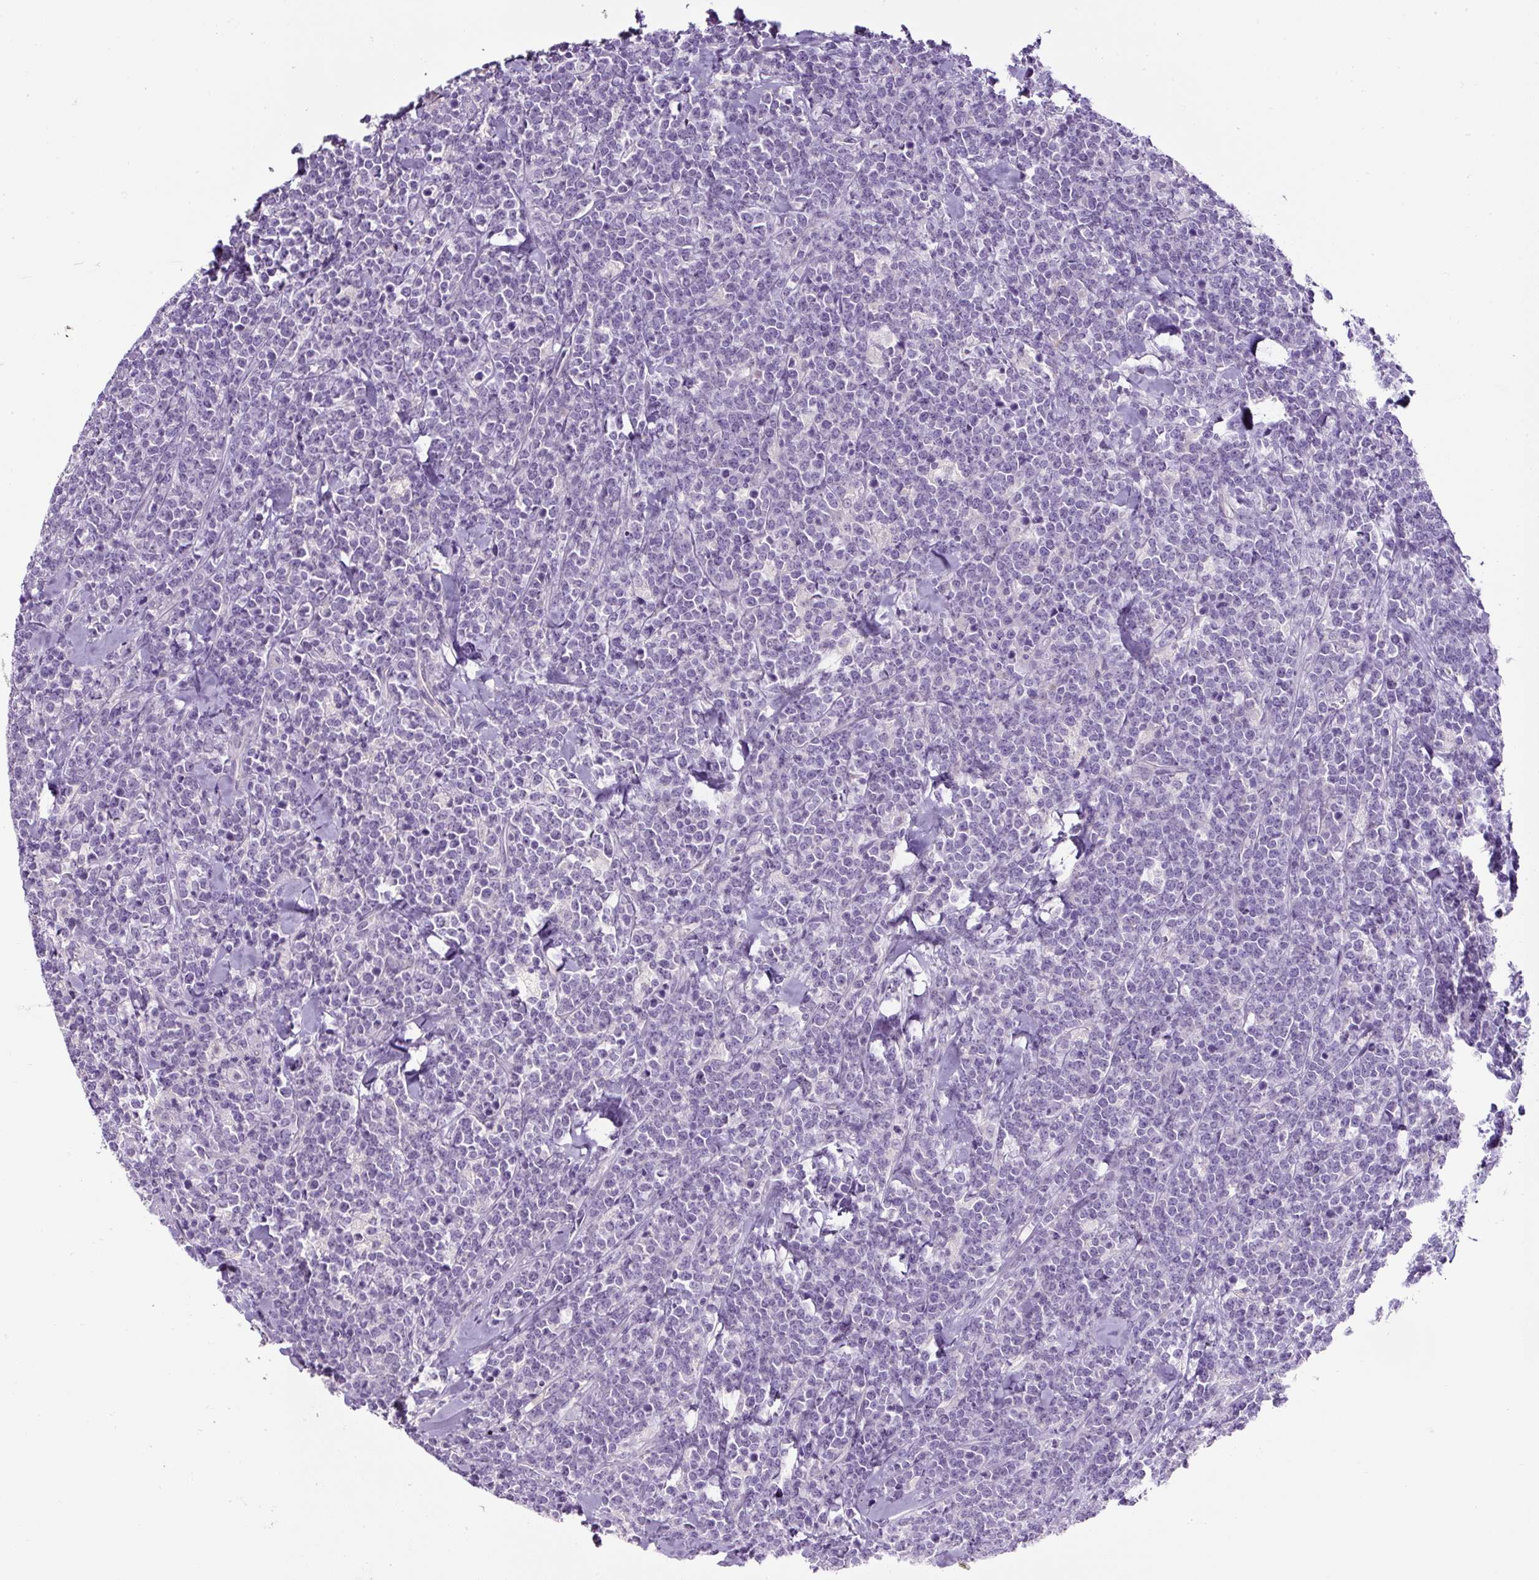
{"staining": {"intensity": "negative", "quantity": "none", "location": "none"}, "tissue": "lymphoma", "cell_type": "Tumor cells", "image_type": "cancer", "snomed": [{"axis": "morphology", "description": "Malignant lymphoma, non-Hodgkin's type, High grade"}, {"axis": "topography", "description": "Small intestine"}, {"axis": "topography", "description": "Colon"}], "caption": "IHC of human lymphoma demonstrates no staining in tumor cells.", "gene": "OR14A2", "patient": {"sex": "male", "age": 8}}